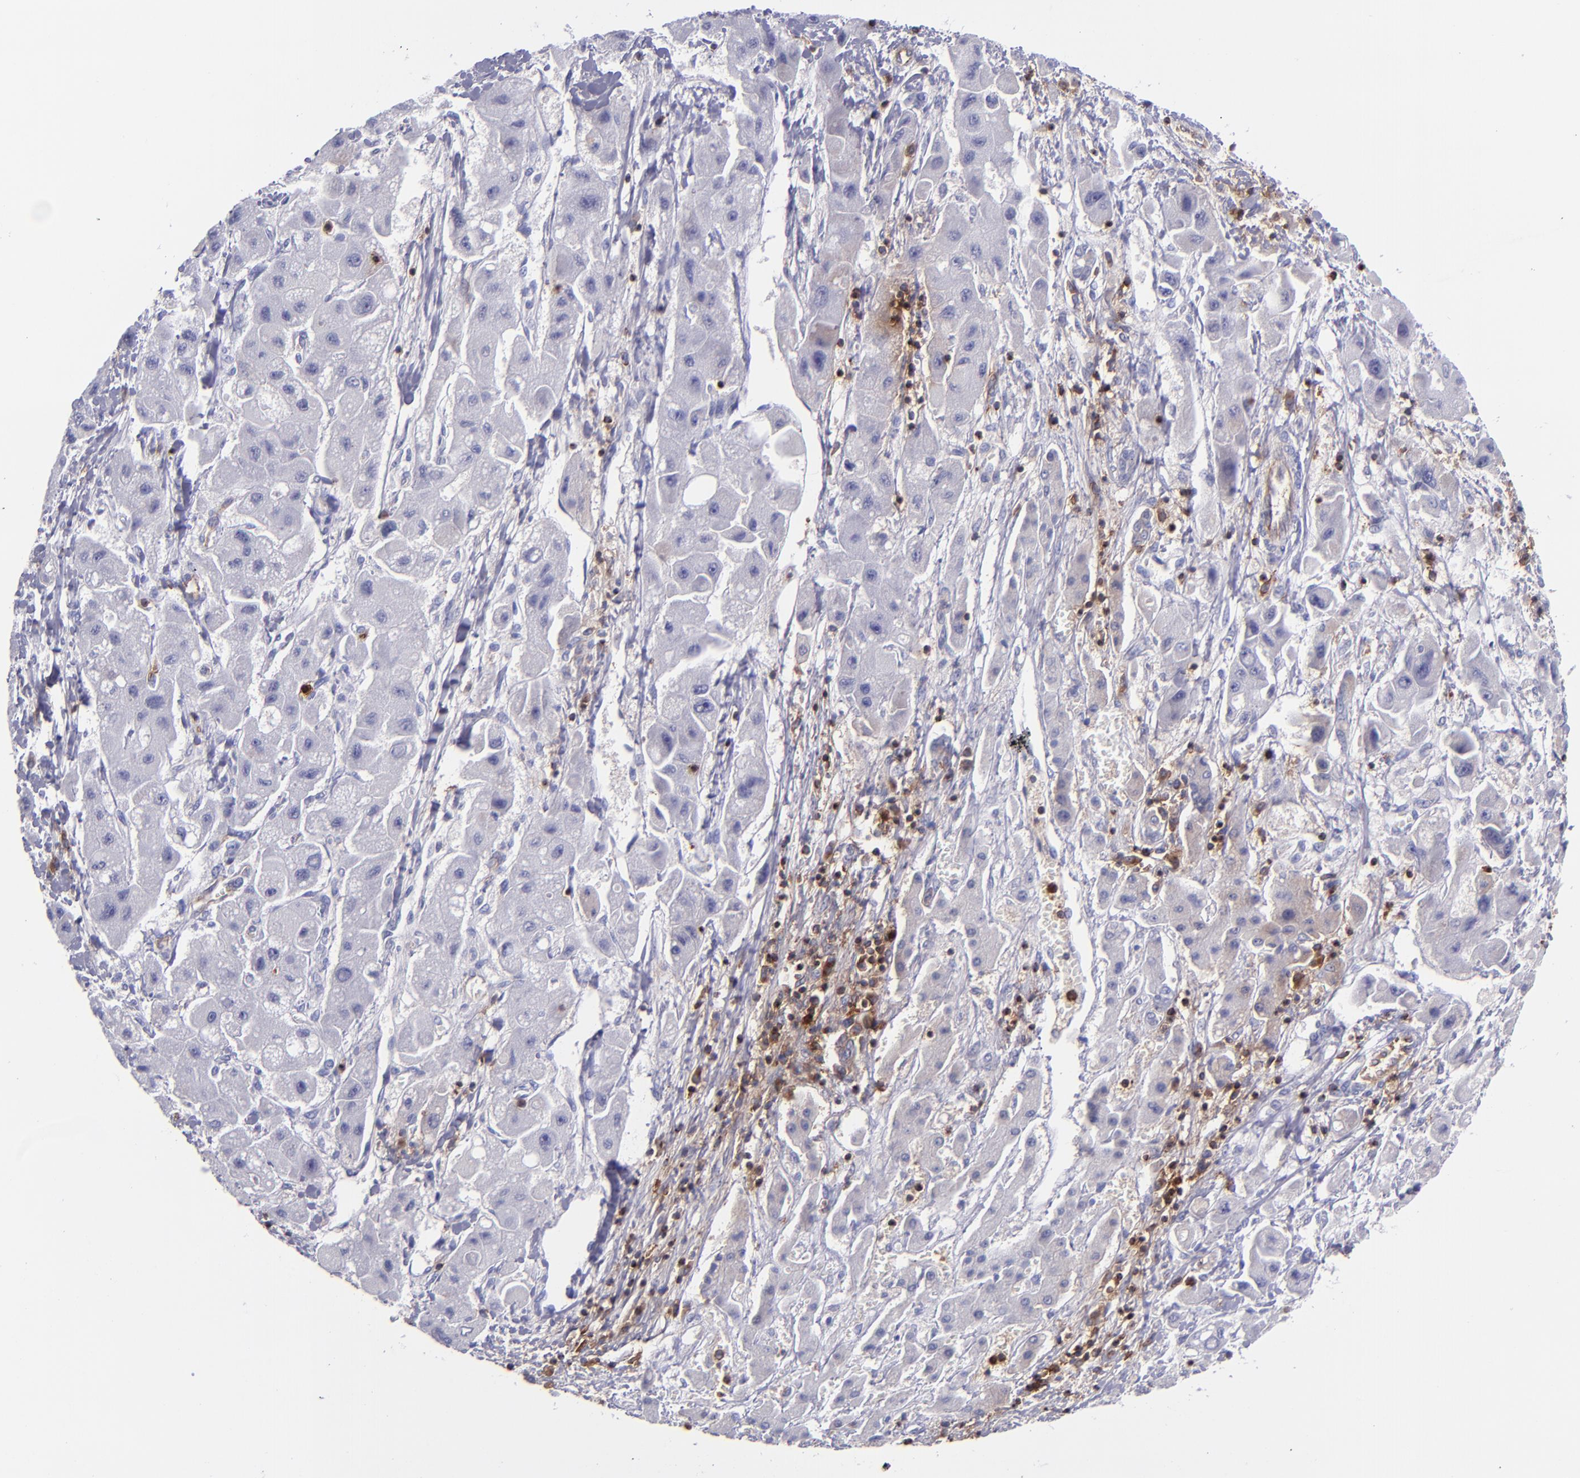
{"staining": {"intensity": "negative", "quantity": "none", "location": "none"}, "tissue": "liver cancer", "cell_type": "Tumor cells", "image_type": "cancer", "snomed": [{"axis": "morphology", "description": "Carcinoma, Hepatocellular, NOS"}, {"axis": "topography", "description": "Liver"}], "caption": "This is a micrograph of immunohistochemistry staining of liver hepatocellular carcinoma, which shows no positivity in tumor cells.", "gene": "ICAM3", "patient": {"sex": "male", "age": 24}}